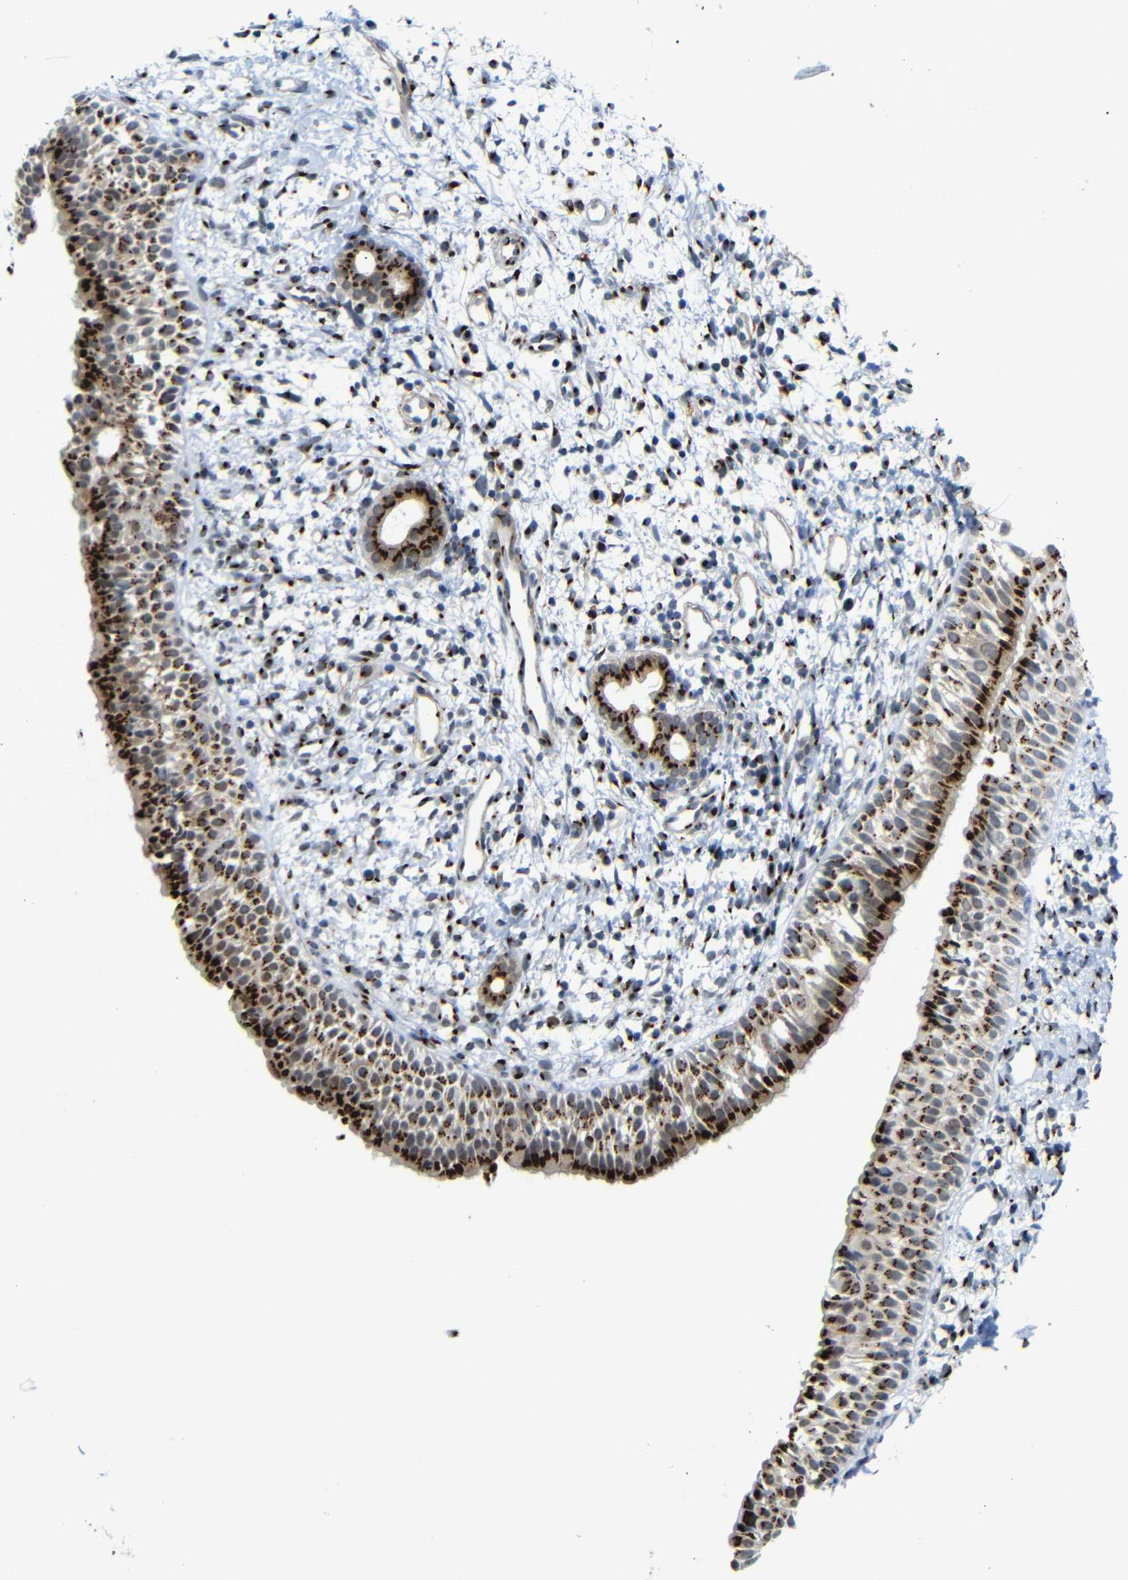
{"staining": {"intensity": "strong", "quantity": ">75%", "location": "cytoplasmic/membranous"}, "tissue": "nasopharynx", "cell_type": "Respiratory epithelial cells", "image_type": "normal", "snomed": [{"axis": "morphology", "description": "Normal tissue, NOS"}, {"axis": "topography", "description": "Nasopharynx"}], "caption": "Protein staining by IHC demonstrates strong cytoplasmic/membranous positivity in about >75% of respiratory epithelial cells in unremarkable nasopharynx. (DAB (3,3'-diaminobenzidine) IHC with brightfield microscopy, high magnification).", "gene": "TGOLN2", "patient": {"sex": "male", "age": 22}}